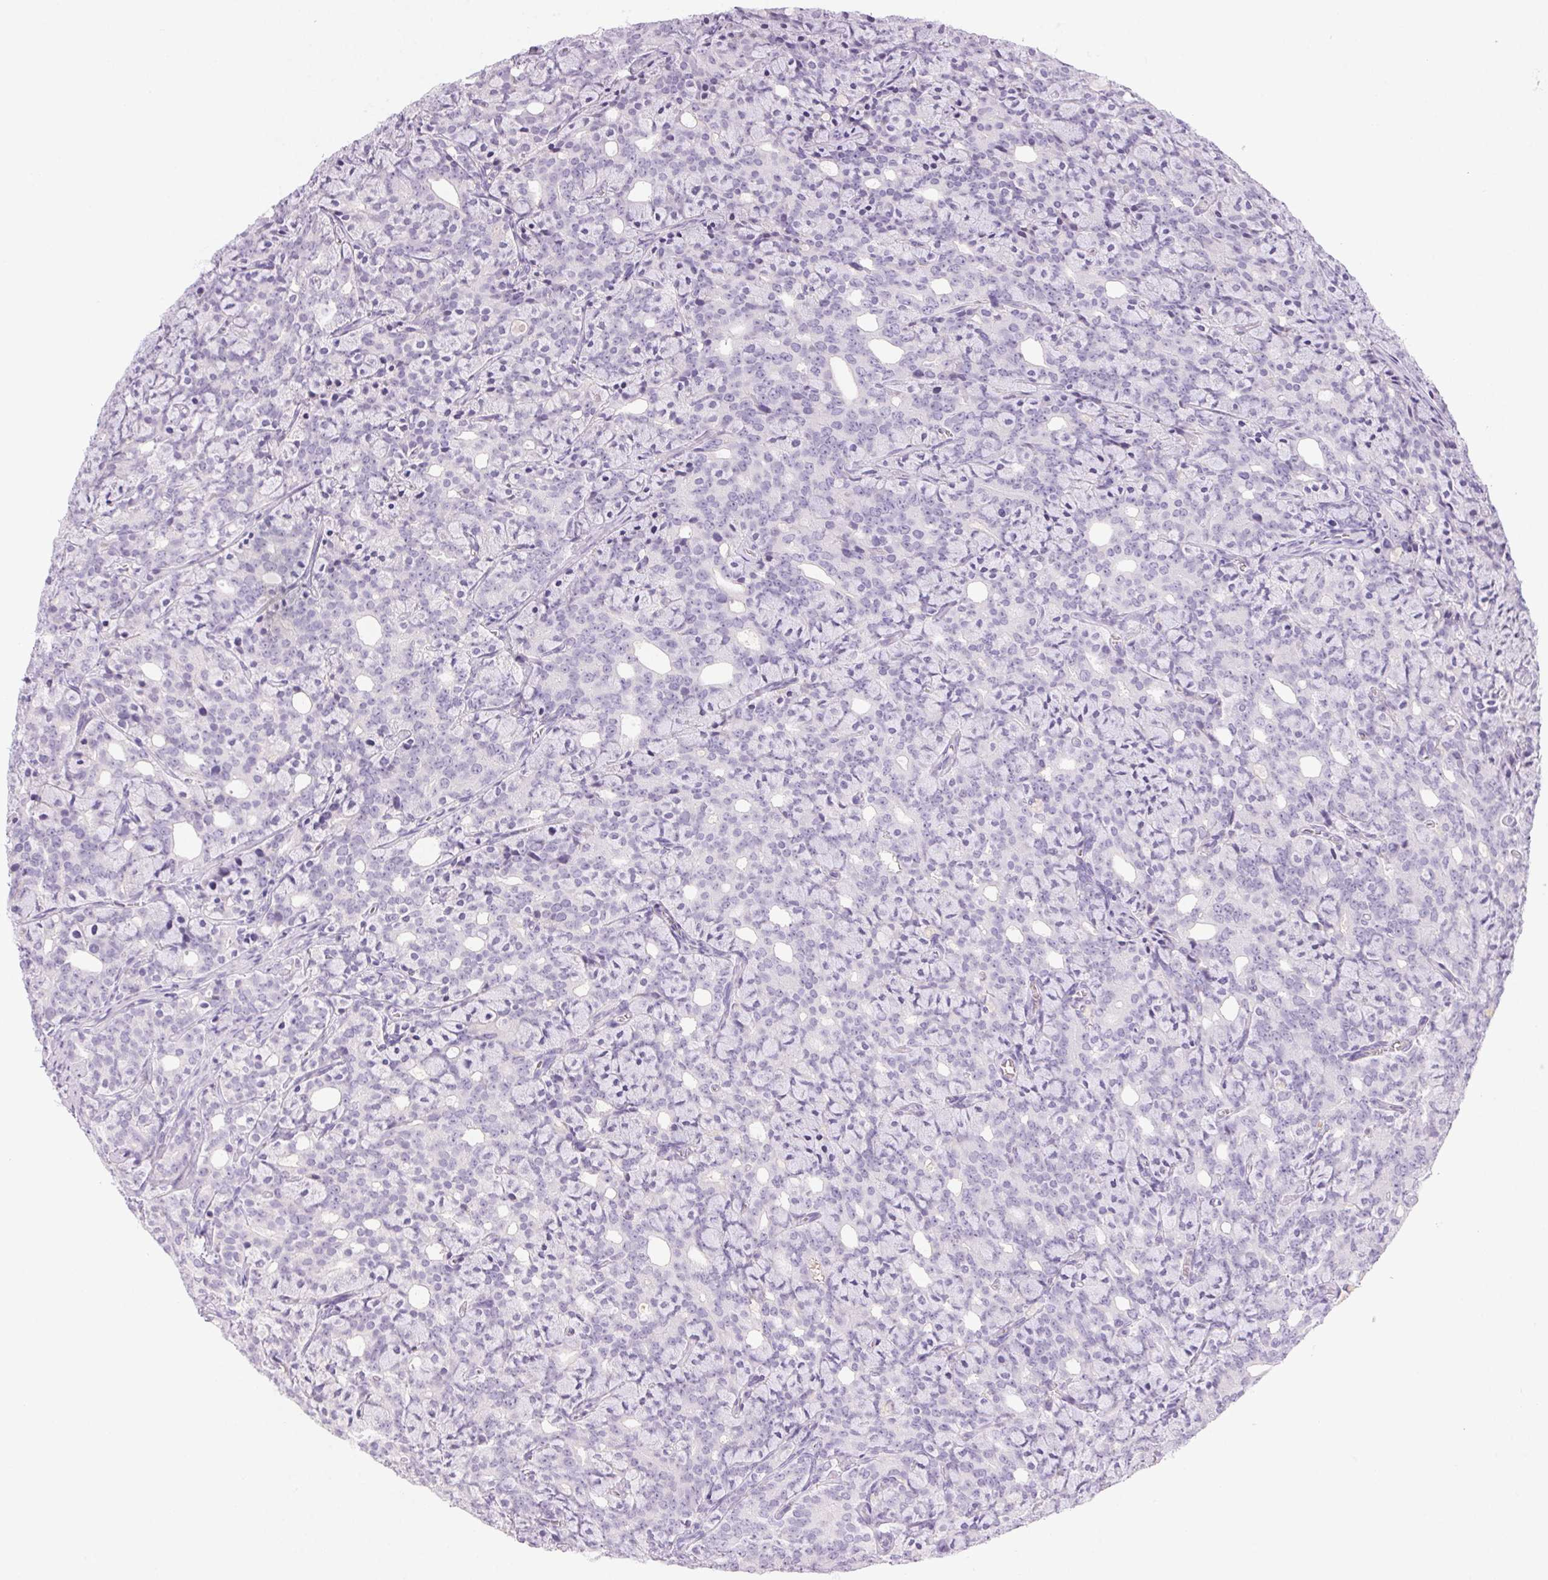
{"staining": {"intensity": "negative", "quantity": "none", "location": "none"}, "tissue": "prostate cancer", "cell_type": "Tumor cells", "image_type": "cancer", "snomed": [{"axis": "morphology", "description": "Adenocarcinoma, High grade"}, {"axis": "topography", "description": "Prostate"}], "caption": "High magnification brightfield microscopy of prostate cancer stained with DAB (brown) and counterstained with hematoxylin (blue): tumor cells show no significant positivity.", "gene": "PADI4", "patient": {"sex": "male", "age": 84}}